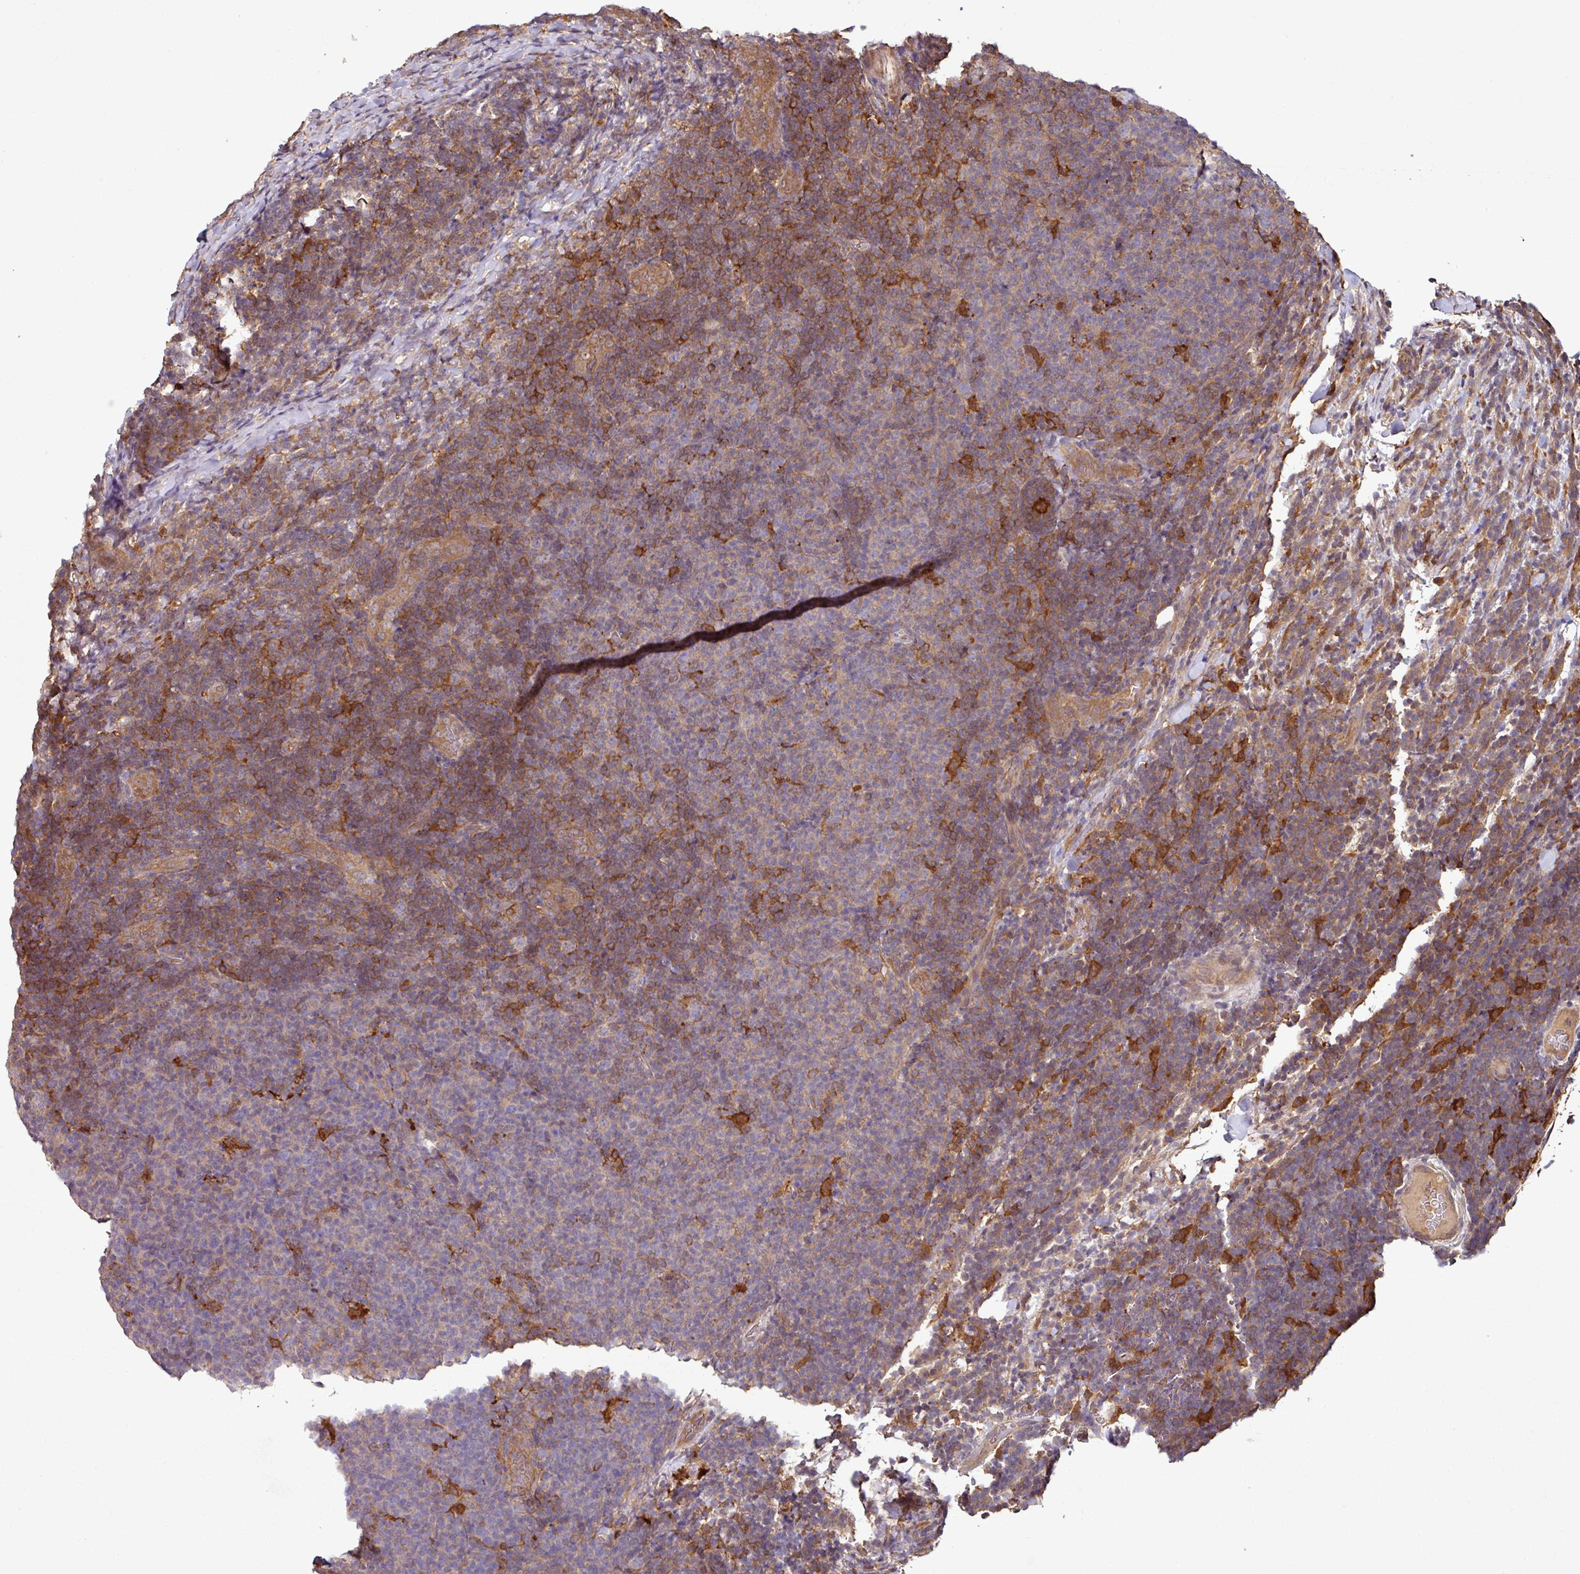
{"staining": {"intensity": "moderate", "quantity": "<25%", "location": "cytoplasmic/membranous"}, "tissue": "lymphoma", "cell_type": "Tumor cells", "image_type": "cancer", "snomed": [{"axis": "morphology", "description": "Malignant lymphoma, non-Hodgkin's type, Low grade"}, {"axis": "topography", "description": "Lymph node"}], "caption": "Protein expression analysis of lymphoma displays moderate cytoplasmic/membranous expression in about <25% of tumor cells.", "gene": "GNPDA1", "patient": {"sex": "male", "age": 66}}